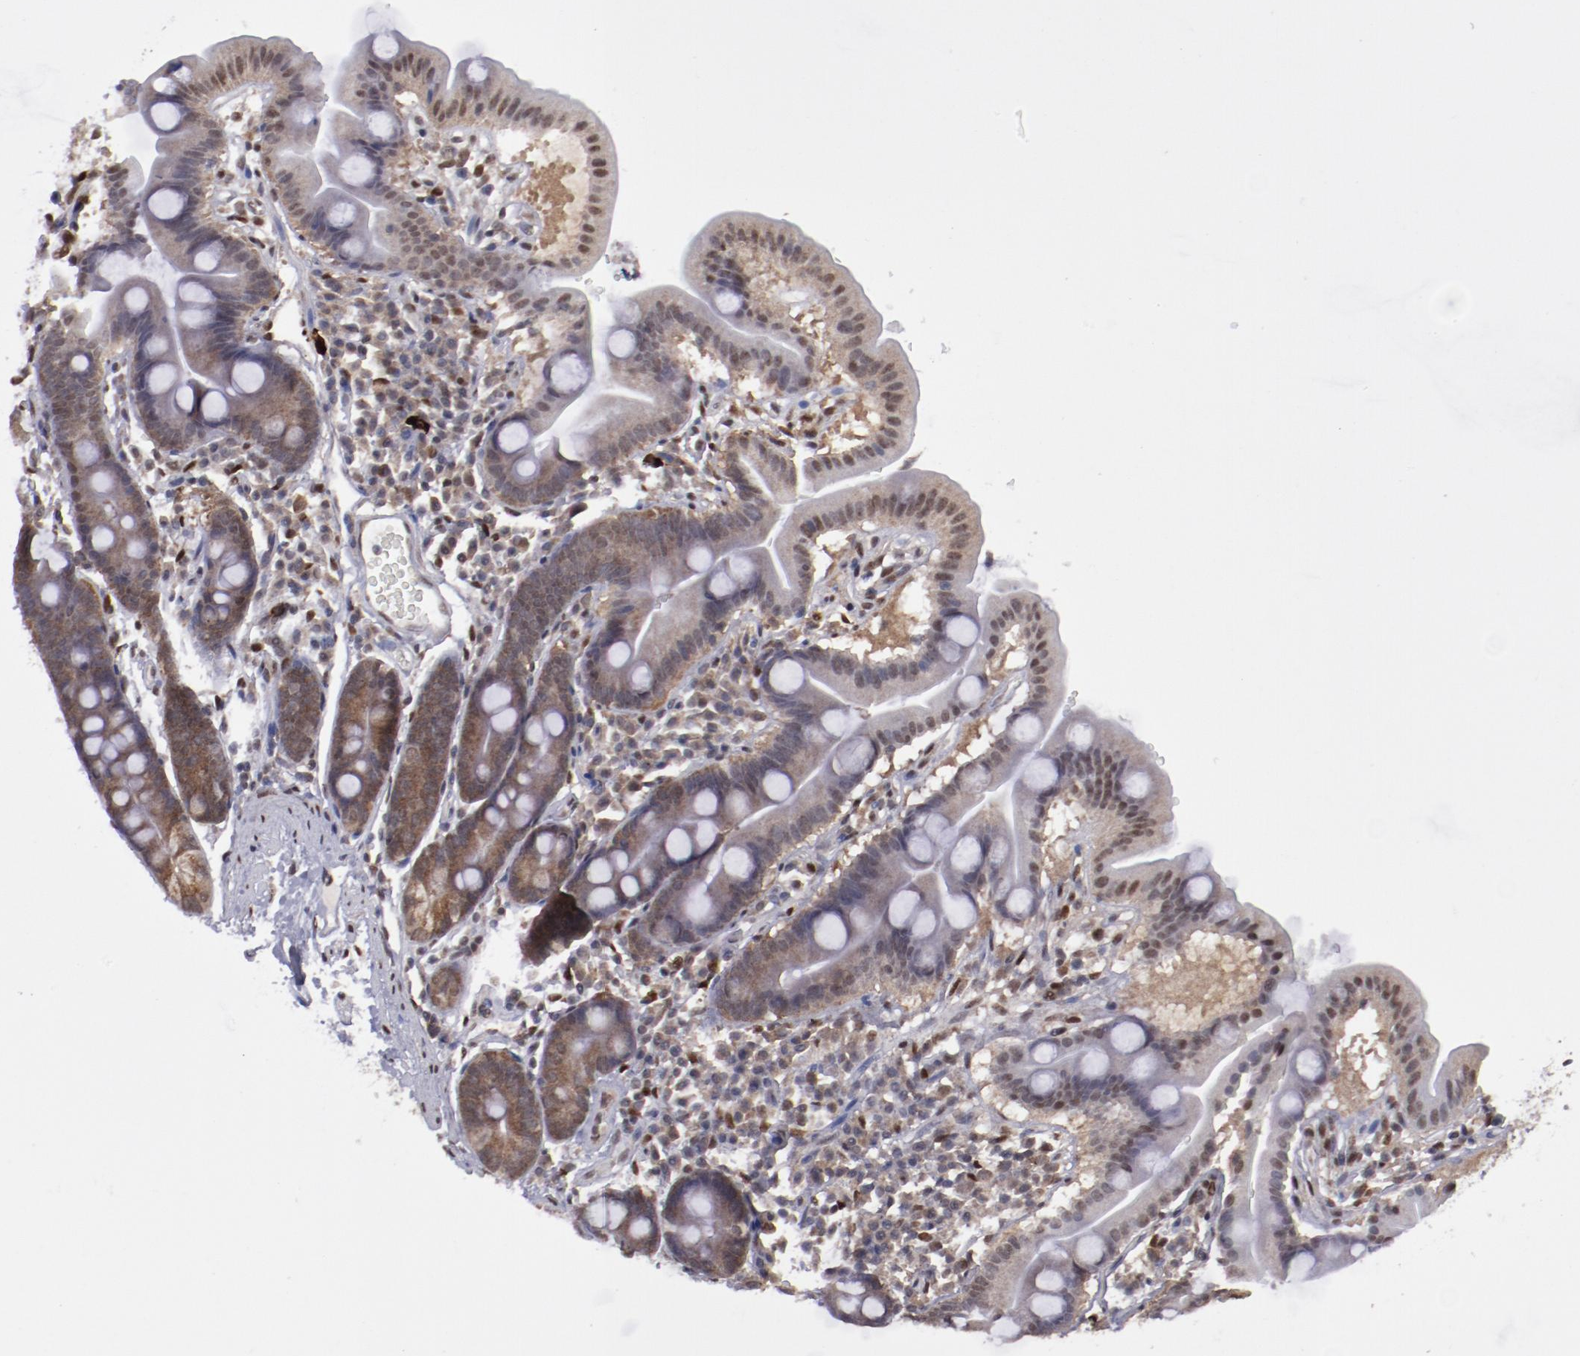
{"staining": {"intensity": "weak", "quantity": ">75%", "location": "nuclear"}, "tissue": "duodenum", "cell_type": "Glandular cells", "image_type": "normal", "snomed": [{"axis": "morphology", "description": "Normal tissue, NOS"}, {"axis": "topography", "description": "Duodenum"}], "caption": "This is a photomicrograph of immunohistochemistry (IHC) staining of unremarkable duodenum, which shows weak positivity in the nuclear of glandular cells.", "gene": "ARNT", "patient": {"sex": "male", "age": 50}}